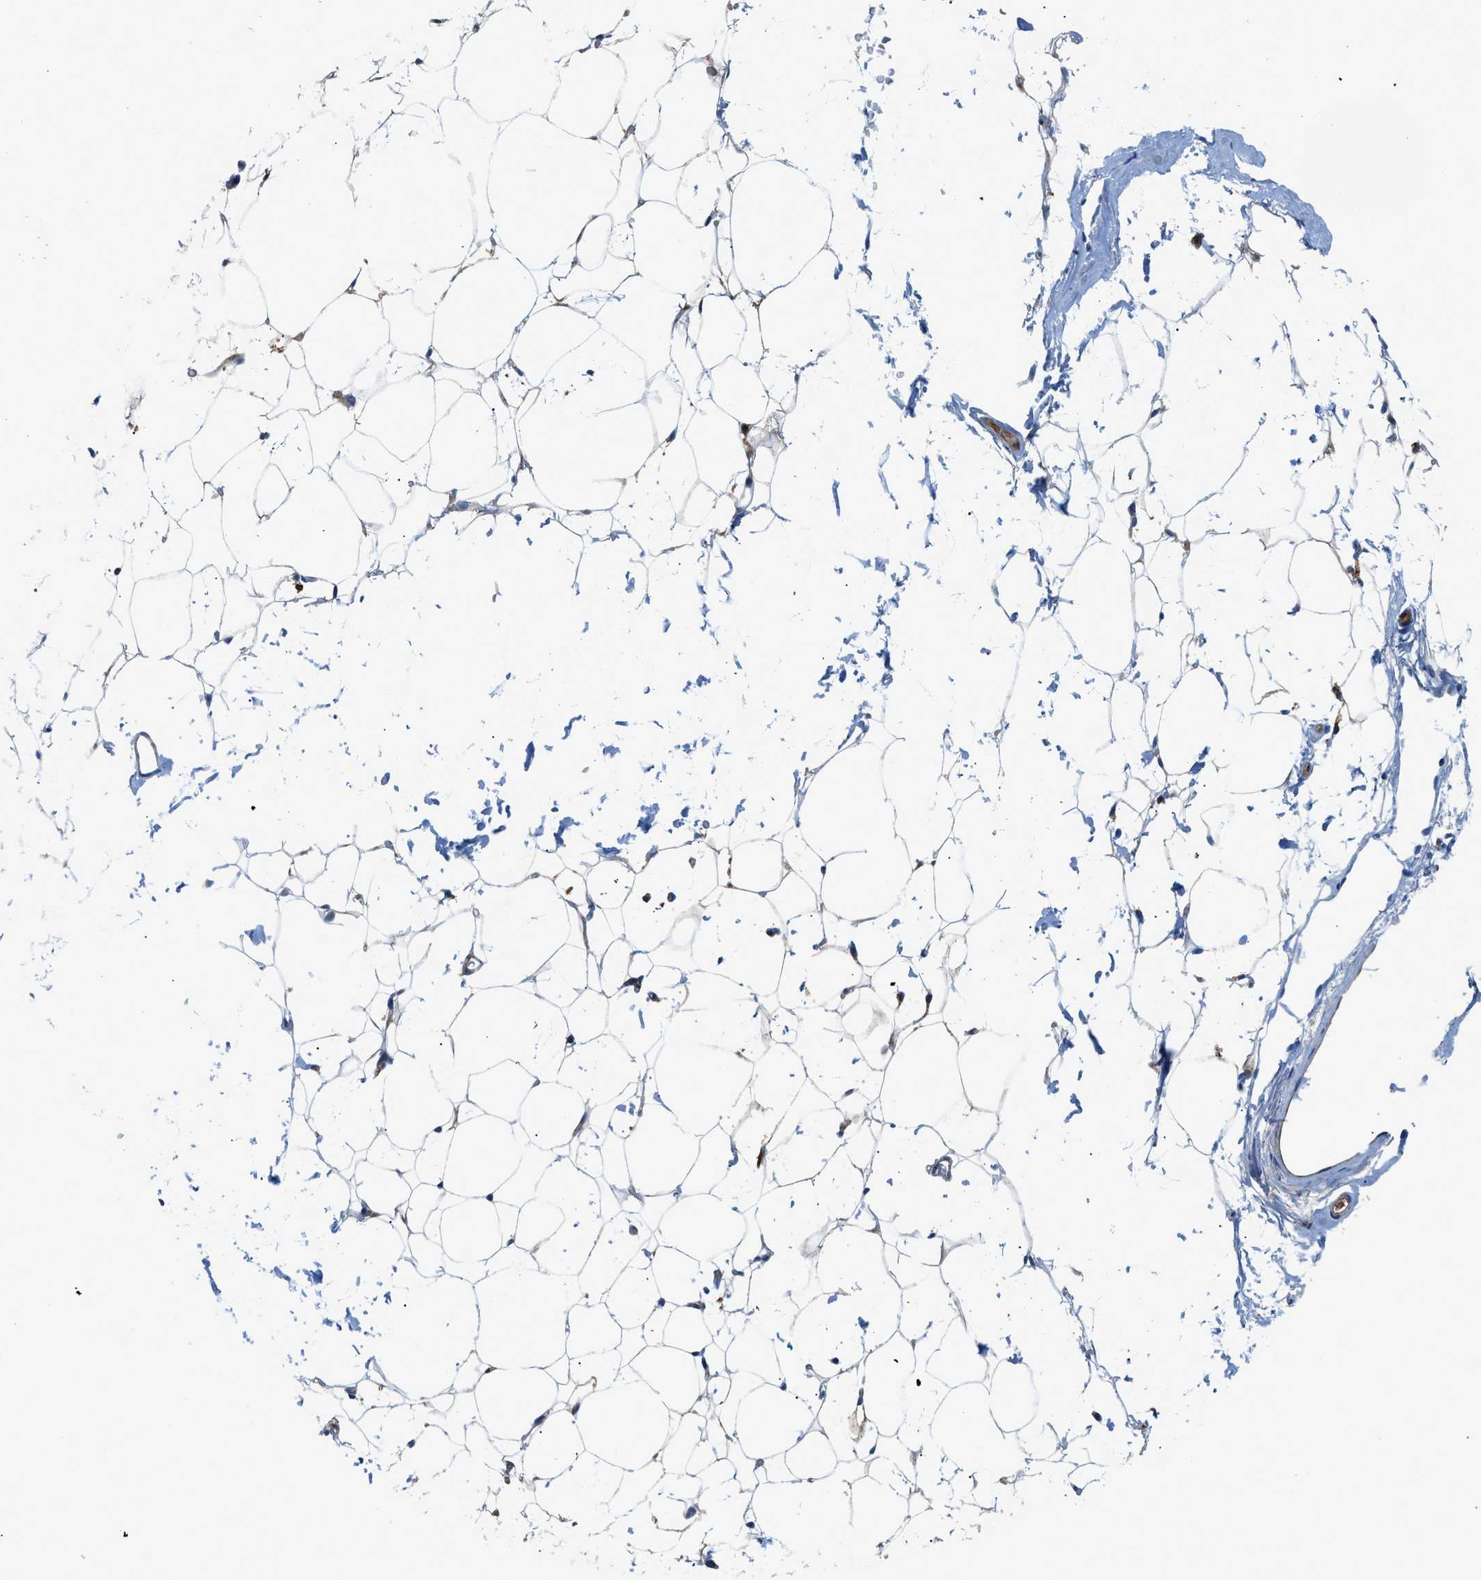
{"staining": {"intensity": "moderate", "quantity": "25%-75%", "location": "cytoplasmic/membranous"}, "tissue": "adipose tissue", "cell_type": "Adipocytes", "image_type": "normal", "snomed": [{"axis": "morphology", "description": "Normal tissue, NOS"}, {"axis": "topography", "description": "Breast"}, {"axis": "topography", "description": "Soft tissue"}], "caption": "Protein expression analysis of benign adipose tissue exhibits moderate cytoplasmic/membranous expression in approximately 25%-75% of adipocytes.", "gene": "ATP6V0D1", "patient": {"sex": "female", "age": 75}}